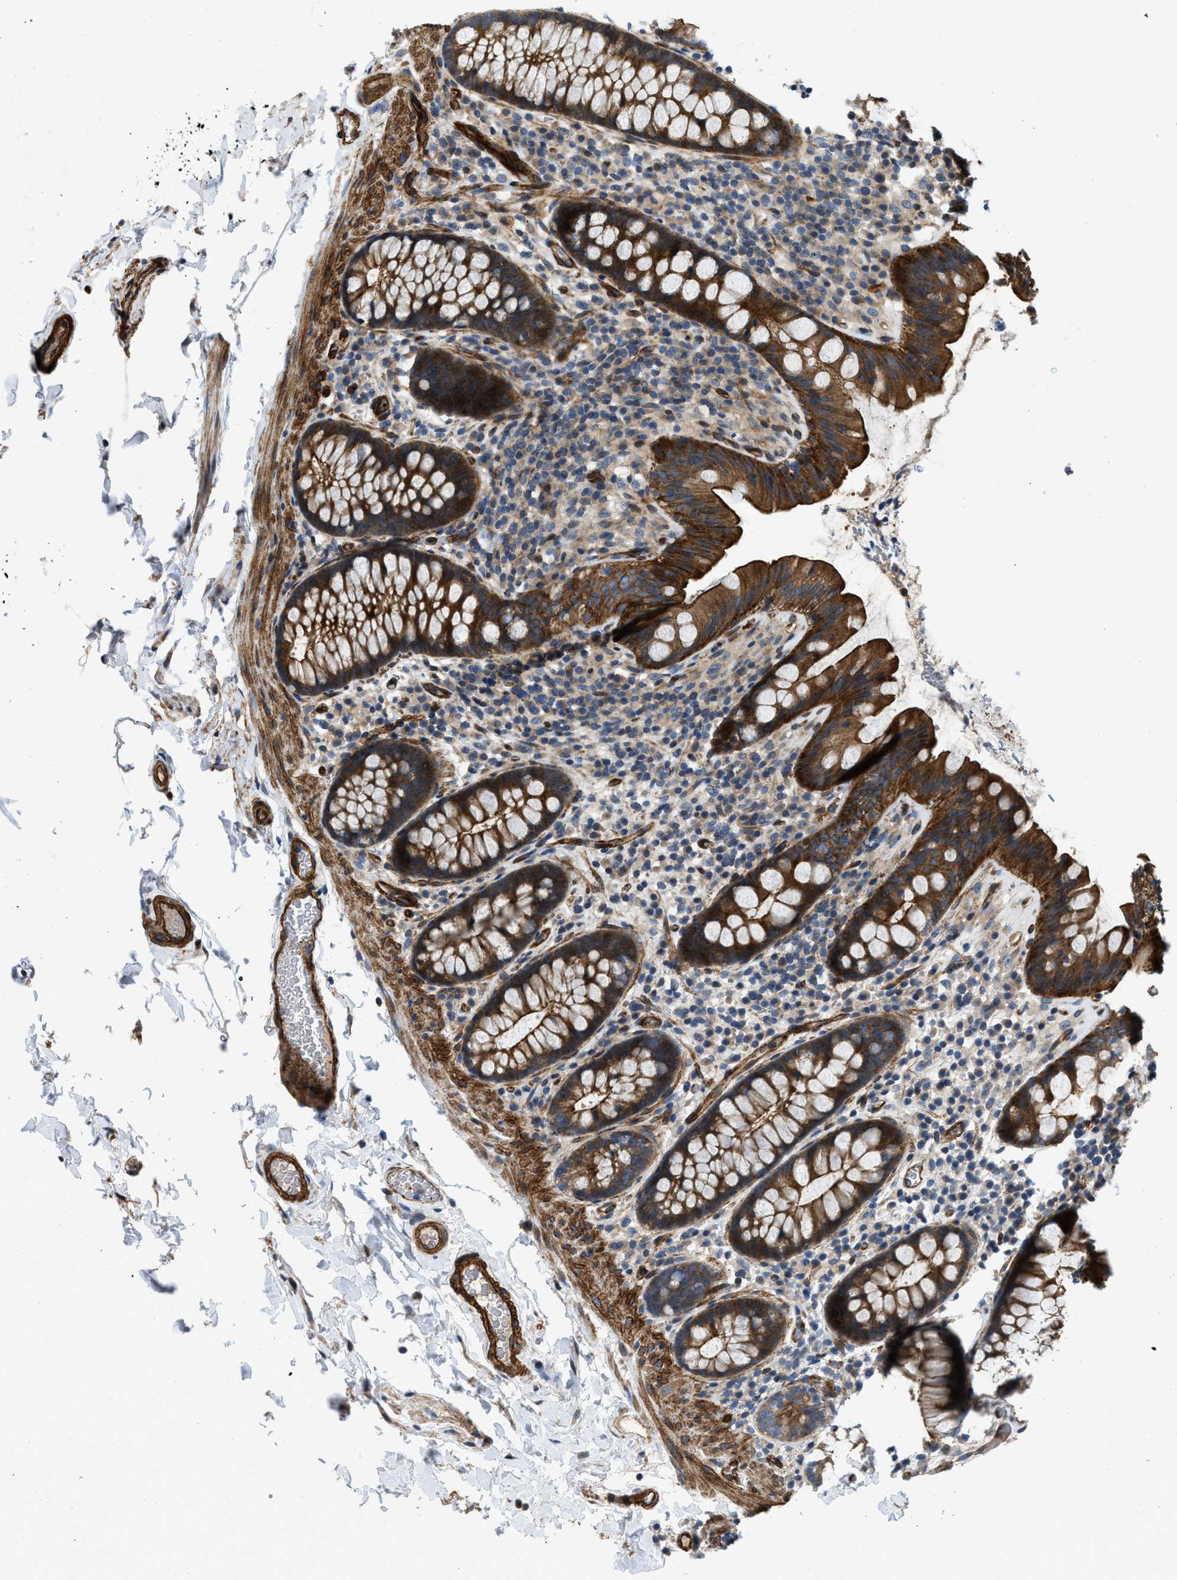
{"staining": {"intensity": "strong", "quantity": ">75%", "location": "cytoplasmic/membranous"}, "tissue": "colon", "cell_type": "Endothelial cells", "image_type": "normal", "snomed": [{"axis": "morphology", "description": "Normal tissue, NOS"}, {"axis": "topography", "description": "Colon"}], "caption": "Immunohistochemical staining of normal human colon displays >75% levels of strong cytoplasmic/membranous protein positivity in about >75% of endothelial cells.", "gene": "NYNRIN", "patient": {"sex": "female", "age": 80}}